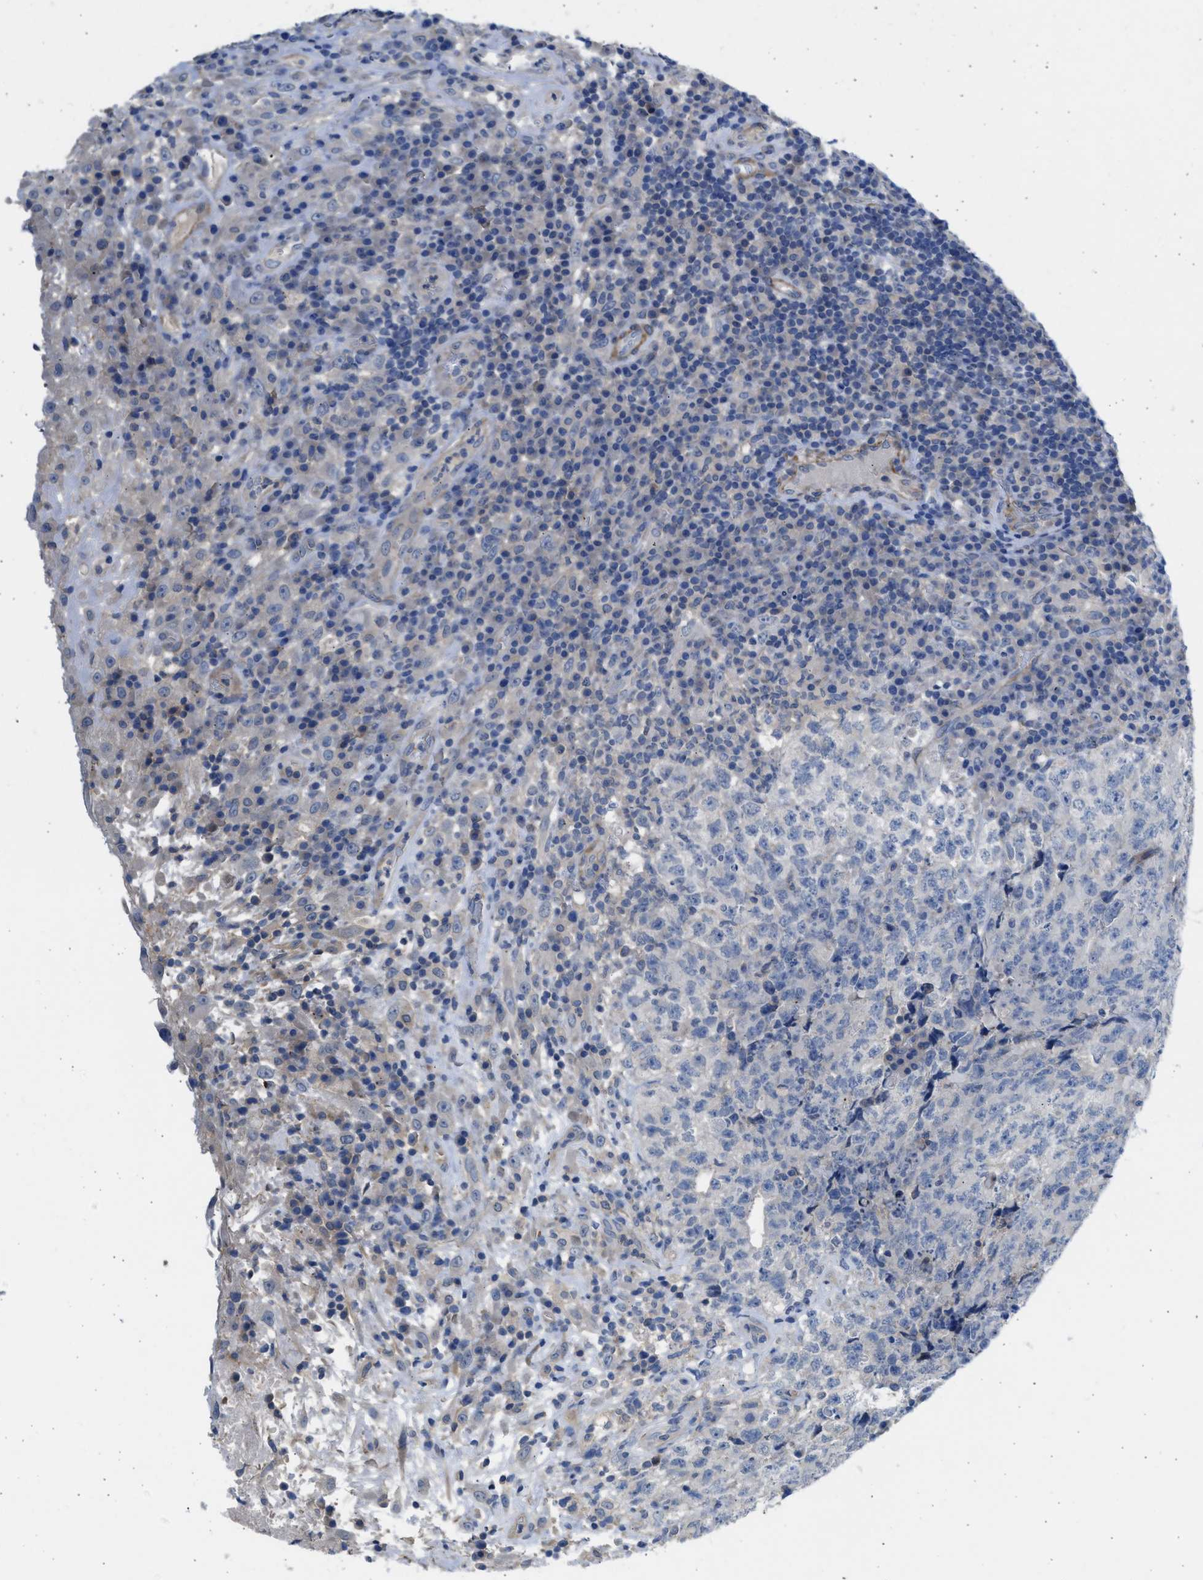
{"staining": {"intensity": "negative", "quantity": "none", "location": "none"}, "tissue": "testis cancer", "cell_type": "Tumor cells", "image_type": "cancer", "snomed": [{"axis": "morphology", "description": "Necrosis, NOS"}, {"axis": "morphology", "description": "Carcinoma, Embryonal, NOS"}, {"axis": "topography", "description": "Testis"}], "caption": "DAB (3,3'-diaminobenzidine) immunohistochemical staining of human embryonal carcinoma (testis) displays no significant expression in tumor cells.", "gene": "PCNX3", "patient": {"sex": "male", "age": 19}}